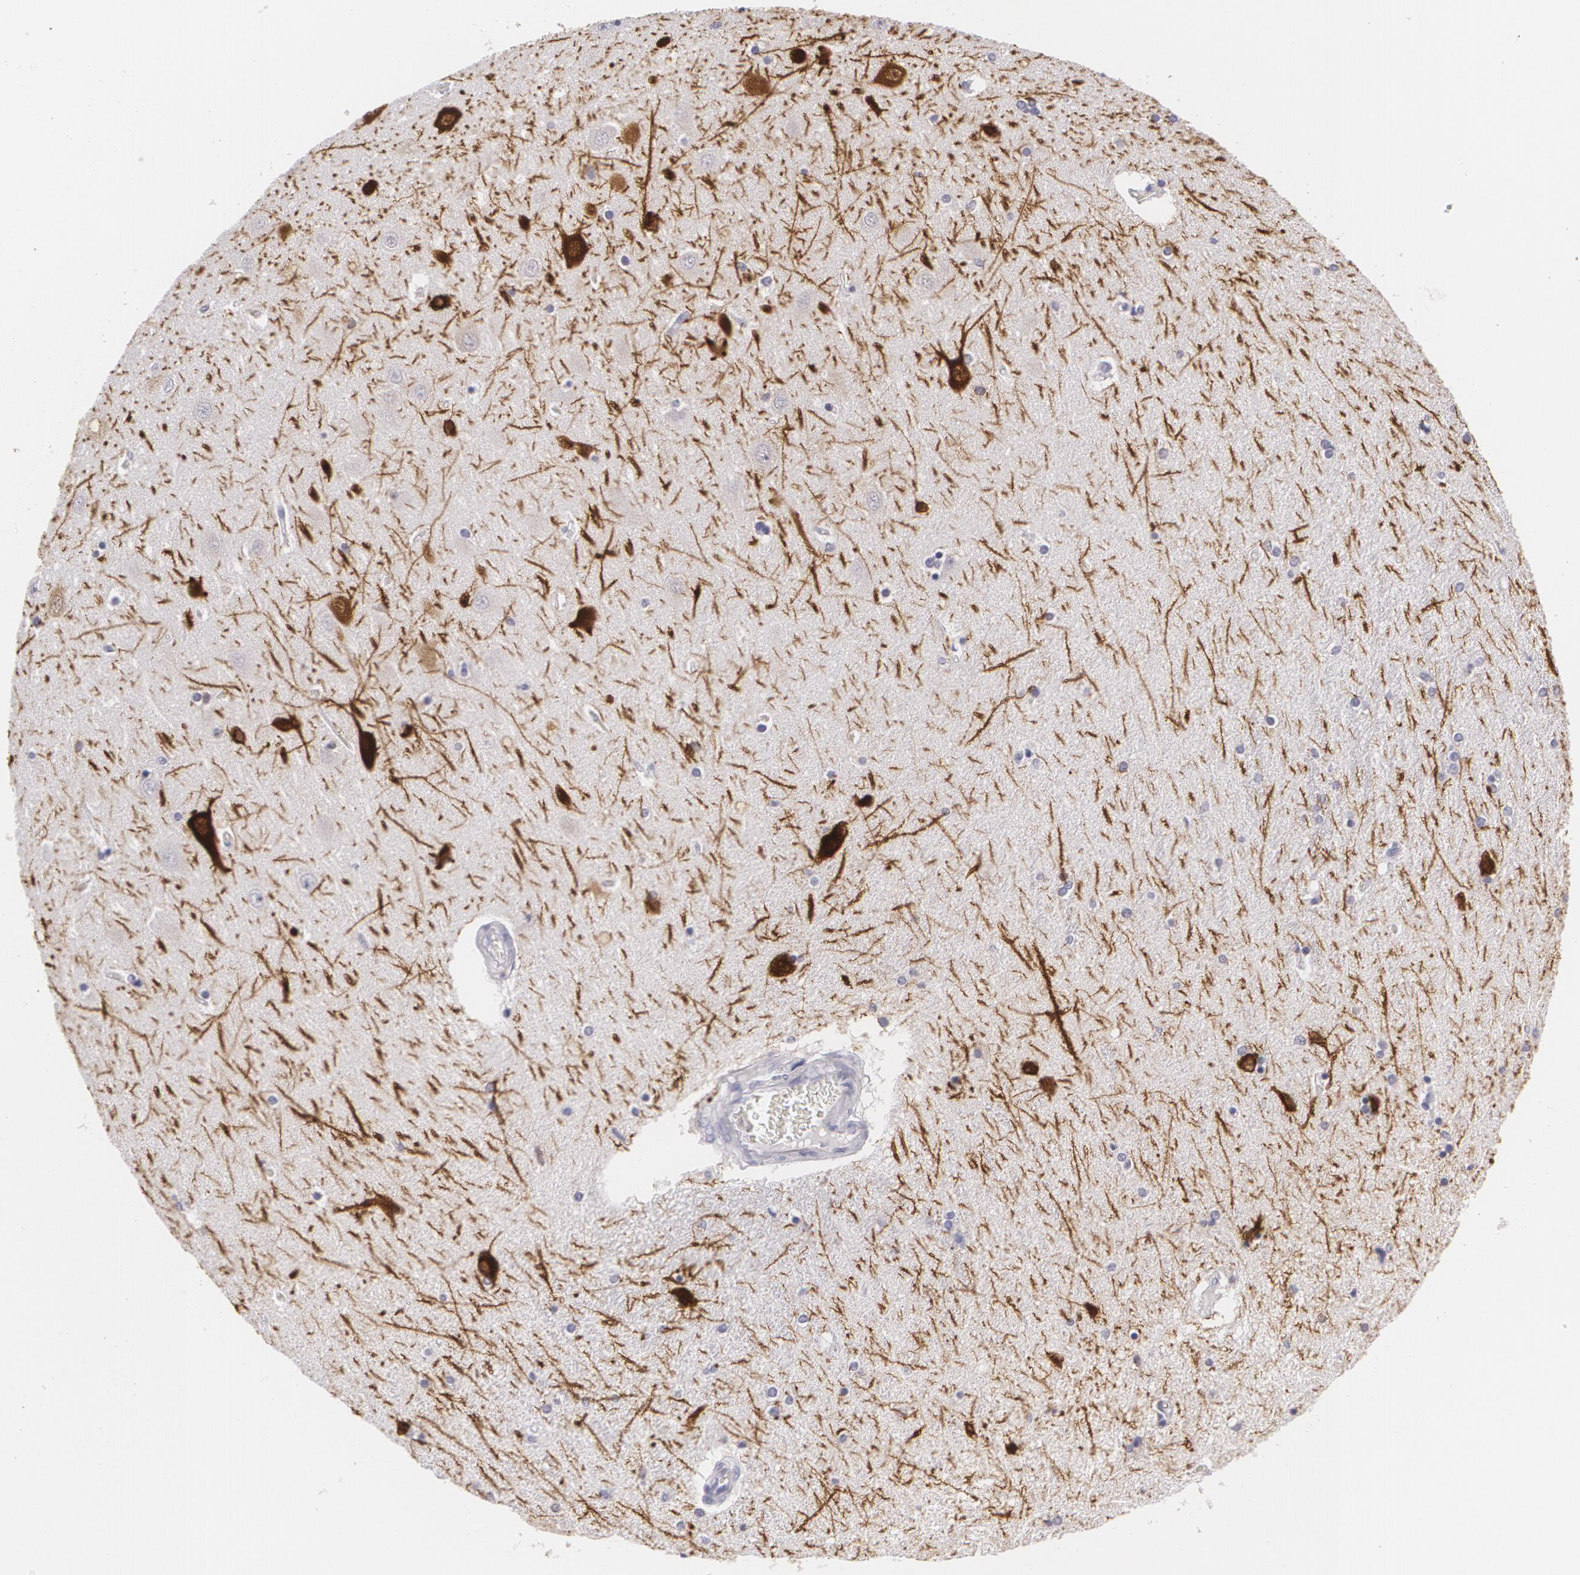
{"staining": {"intensity": "negative", "quantity": "none", "location": "none"}, "tissue": "hippocampus", "cell_type": "Glial cells", "image_type": "normal", "snomed": [{"axis": "morphology", "description": "Normal tissue, NOS"}, {"axis": "topography", "description": "Hippocampus"}], "caption": "This is a histopathology image of IHC staining of unremarkable hippocampus, which shows no positivity in glial cells. The staining is performed using DAB (3,3'-diaminobenzidine) brown chromogen with nuclei counter-stained in using hematoxylin.", "gene": "MAP2", "patient": {"sex": "female", "age": 54}}